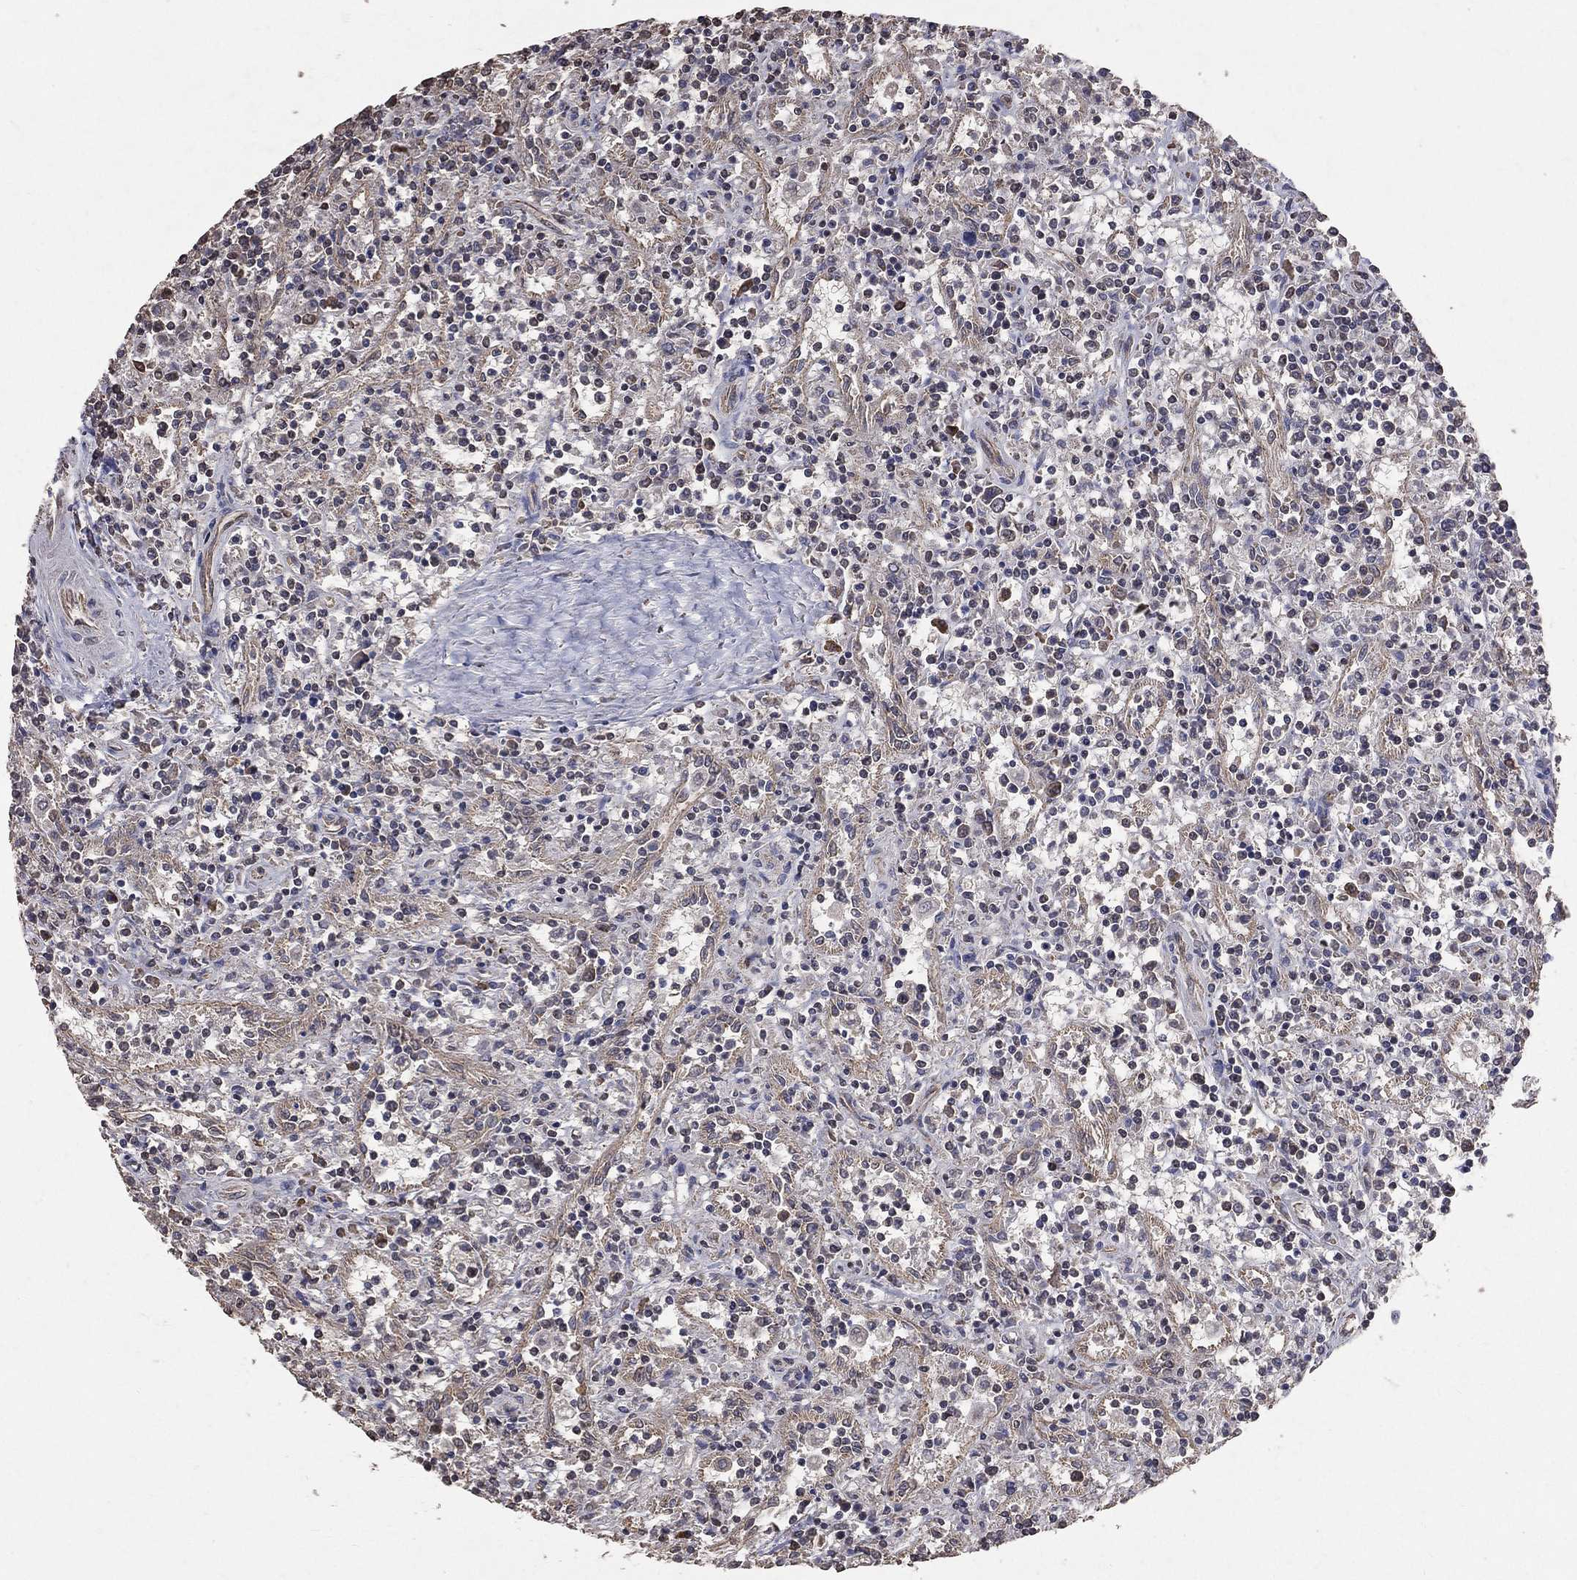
{"staining": {"intensity": "negative", "quantity": "none", "location": "none"}, "tissue": "lymphoma", "cell_type": "Tumor cells", "image_type": "cancer", "snomed": [{"axis": "morphology", "description": "Malignant lymphoma, non-Hodgkin's type, Low grade"}, {"axis": "topography", "description": "Spleen"}], "caption": "The immunohistochemistry photomicrograph has no significant staining in tumor cells of lymphoma tissue. The staining was performed using DAB (3,3'-diaminobenzidine) to visualize the protein expression in brown, while the nuclei were stained in blue with hematoxylin (Magnification: 20x).", "gene": "LY6K", "patient": {"sex": "male", "age": 62}}